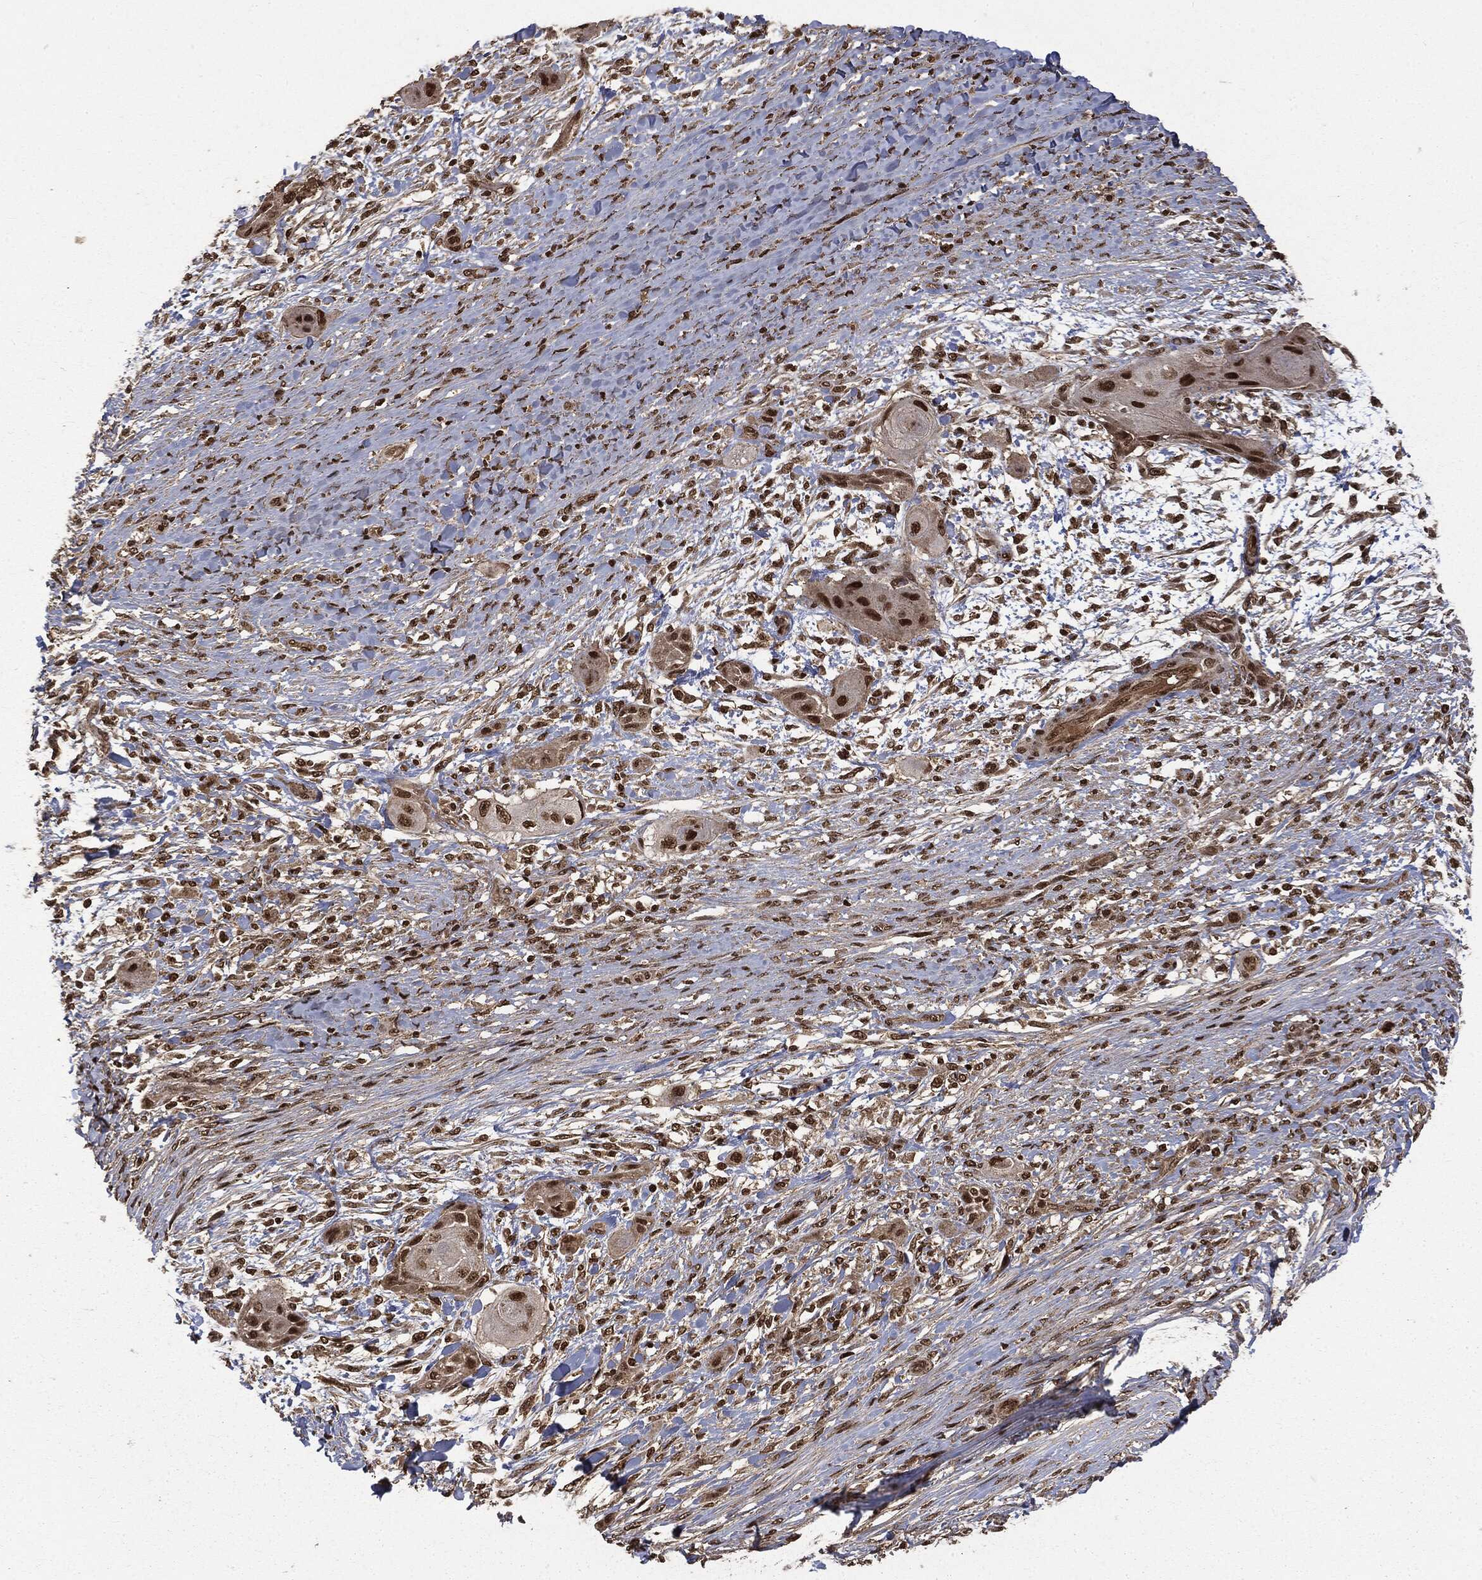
{"staining": {"intensity": "strong", "quantity": ">75%", "location": "cytoplasmic/membranous"}, "tissue": "skin cancer", "cell_type": "Tumor cells", "image_type": "cancer", "snomed": [{"axis": "morphology", "description": "Squamous cell carcinoma, NOS"}, {"axis": "topography", "description": "Skin"}], "caption": "Skin cancer (squamous cell carcinoma) was stained to show a protein in brown. There is high levels of strong cytoplasmic/membranous positivity in about >75% of tumor cells.", "gene": "CTDP1", "patient": {"sex": "male", "age": 62}}